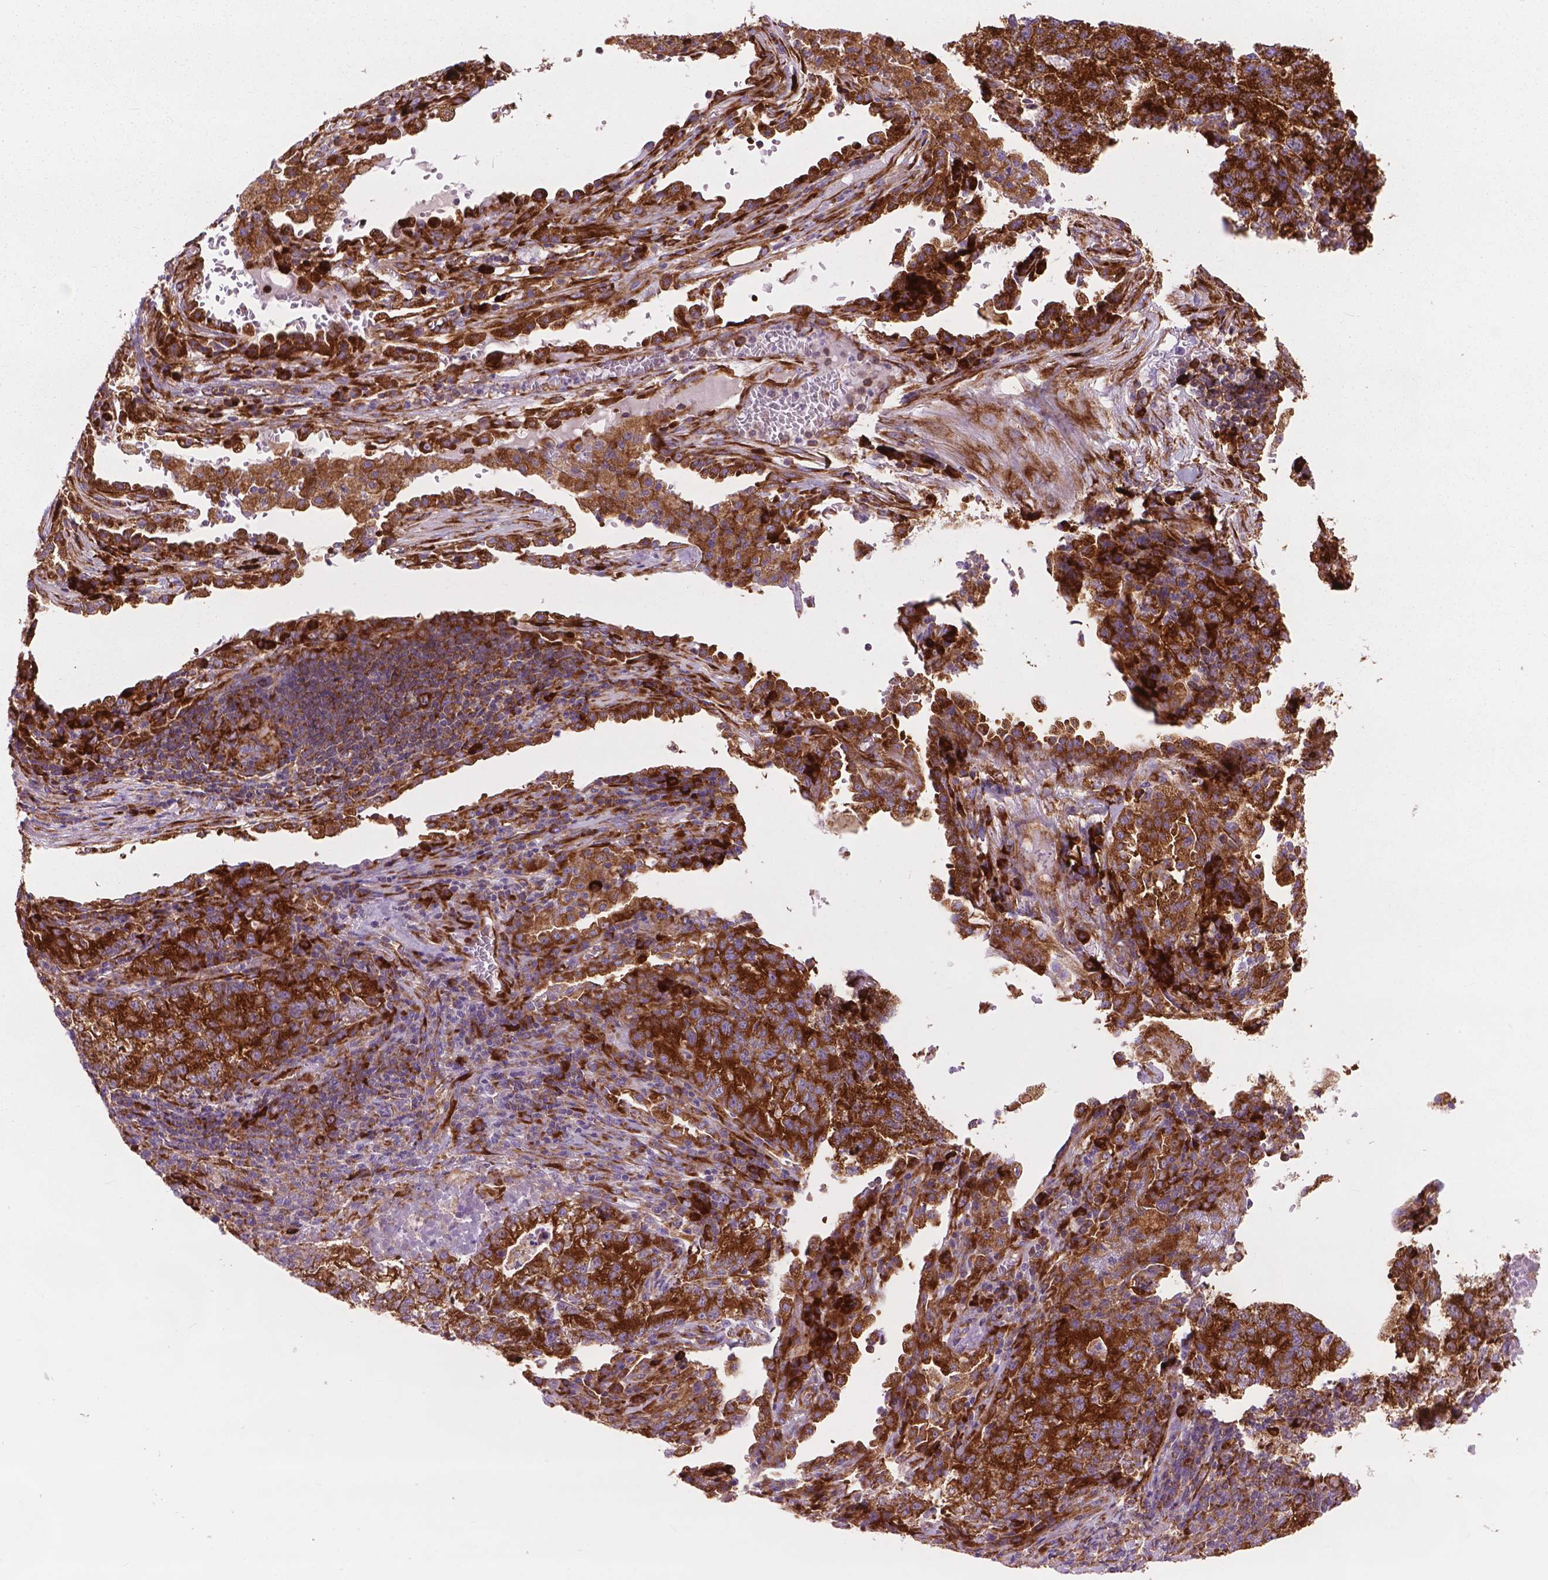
{"staining": {"intensity": "strong", "quantity": ">75%", "location": "cytoplasmic/membranous"}, "tissue": "lung cancer", "cell_type": "Tumor cells", "image_type": "cancer", "snomed": [{"axis": "morphology", "description": "Adenocarcinoma, NOS"}, {"axis": "topography", "description": "Lung"}], "caption": "IHC of human lung adenocarcinoma exhibits high levels of strong cytoplasmic/membranous positivity in approximately >75% of tumor cells.", "gene": "RPL37A", "patient": {"sex": "male", "age": 57}}